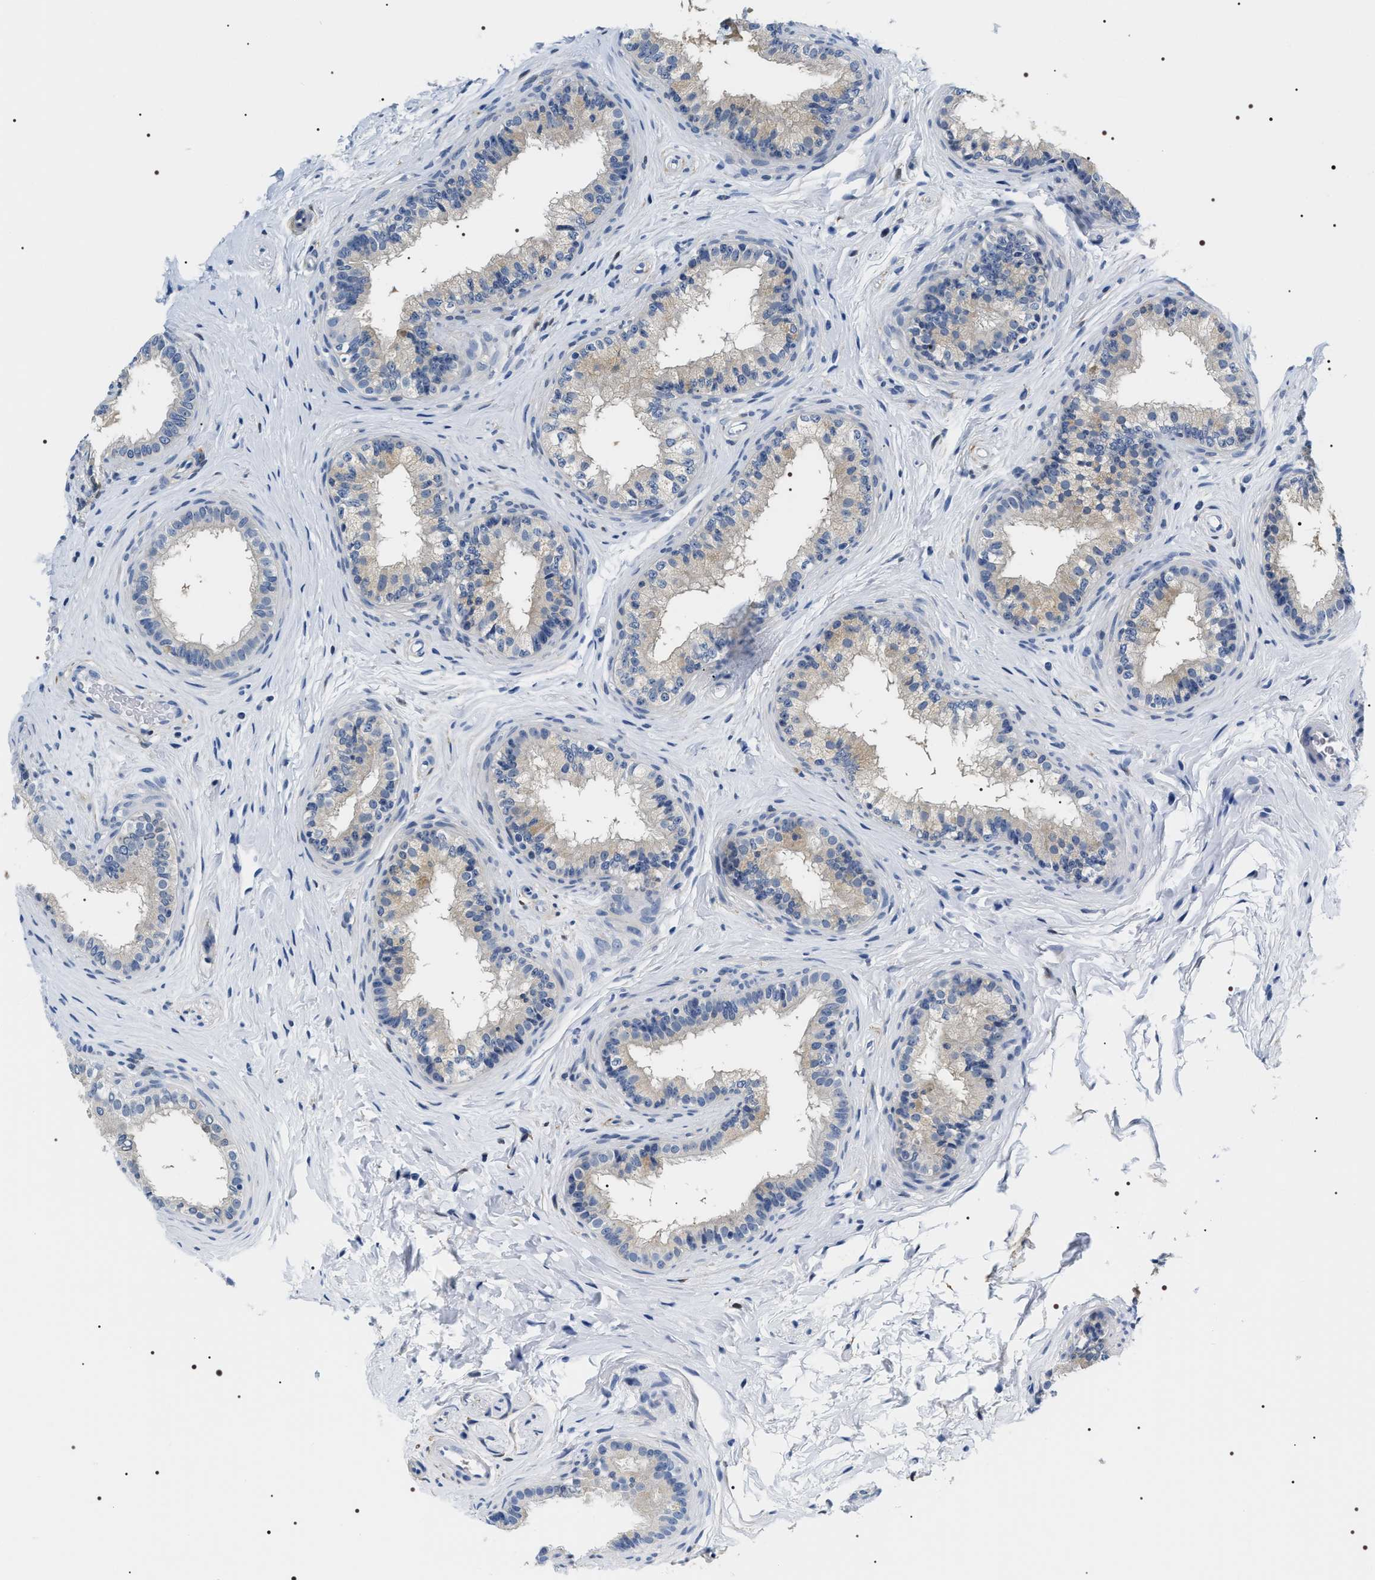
{"staining": {"intensity": "negative", "quantity": "none", "location": "none"}, "tissue": "epididymis", "cell_type": "Glandular cells", "image_type": "normal", "snomed": [{"axis": "morphology", "description": "Normal tissue, NOS"}, {"axis": "topography", "description": "Testis"}, {"axis": "topography", "description": "Epididymis"}], "caption": "An IHC micrograph of unremarkable epididymis is shown. There is no staining in glandular cells of epididymis.", "gene": "ADH4", "patient": {"sex": "male", "age": 36}}